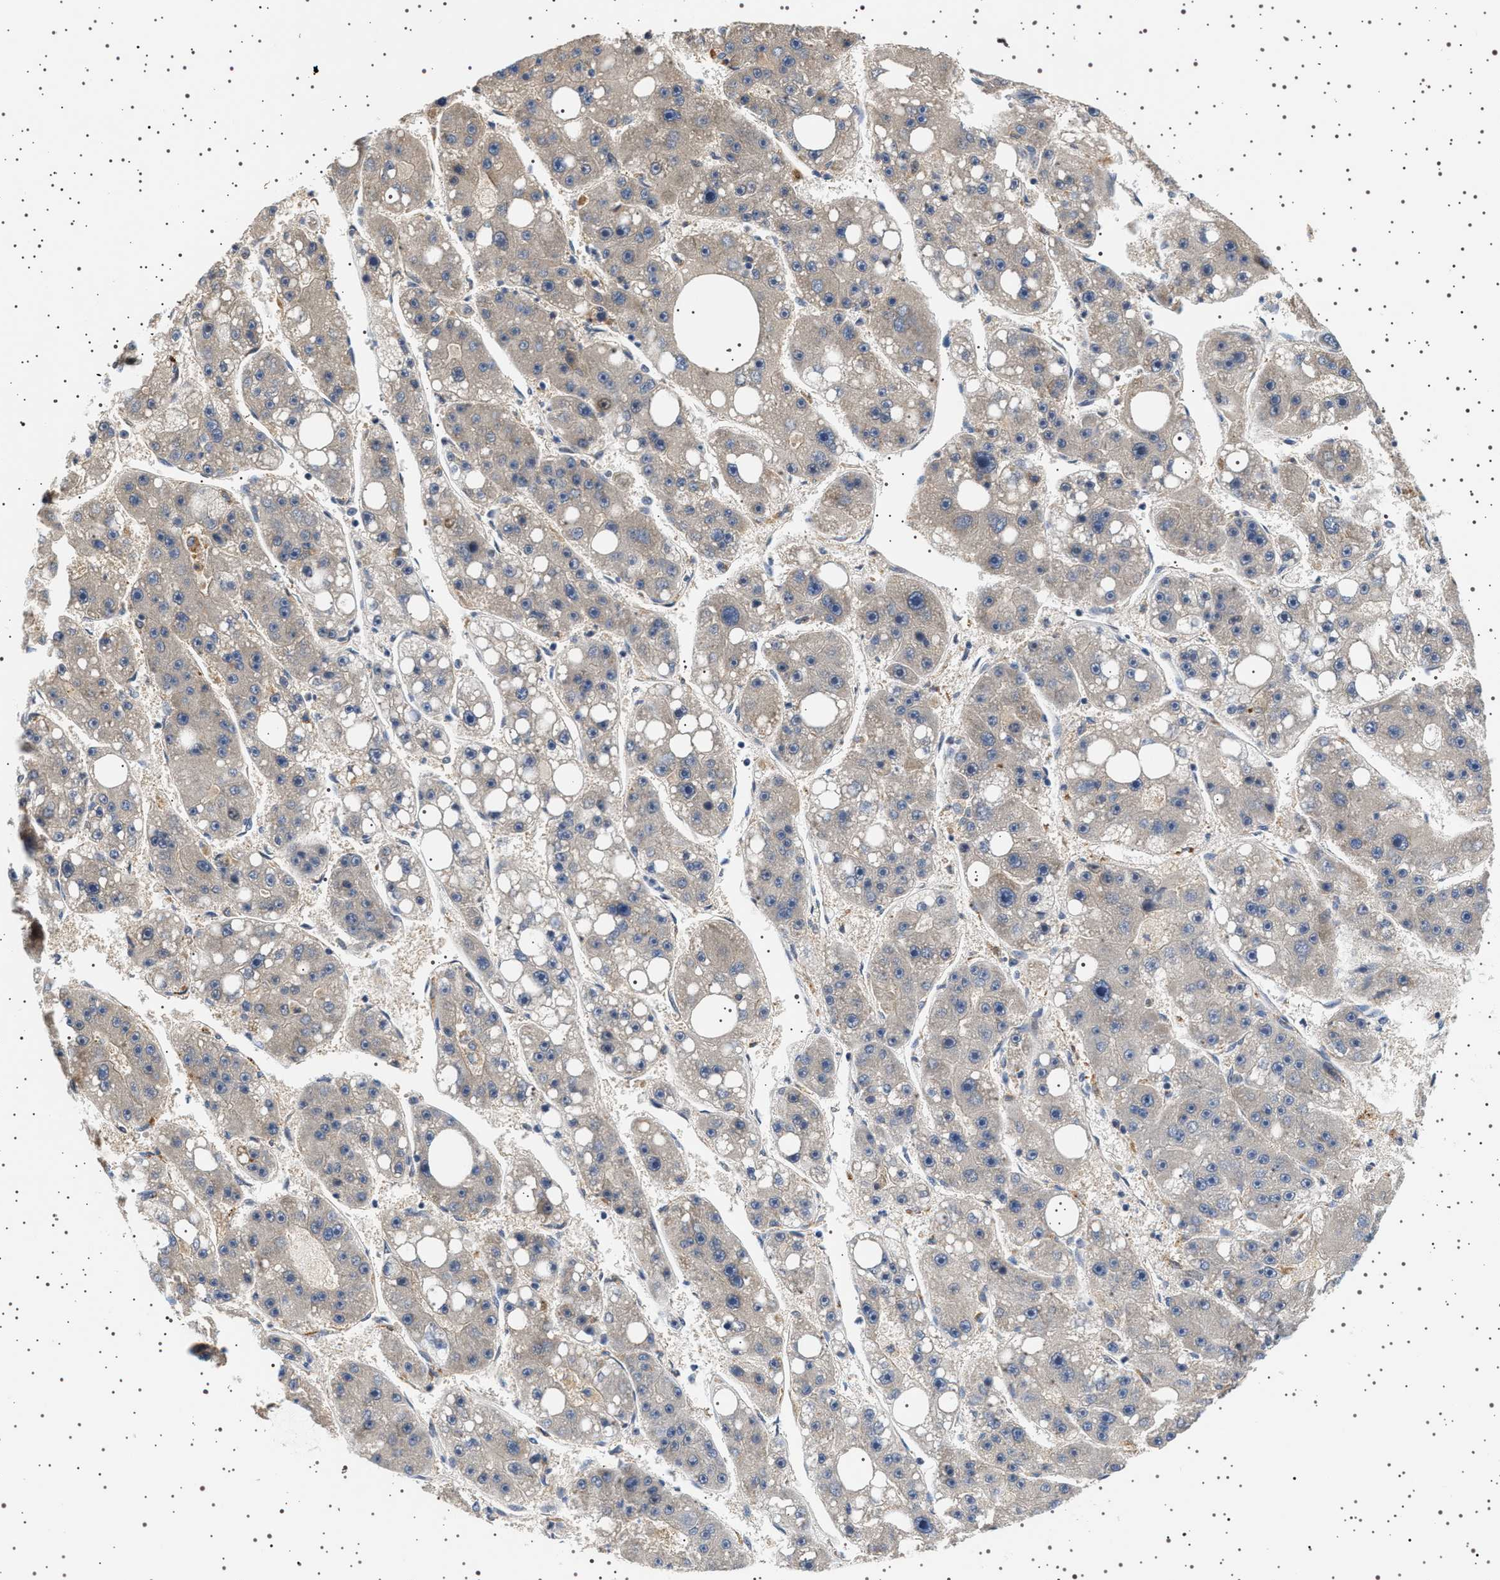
{"staining": {"intensity": "weak", "quantity": "<25%", "location": "cytoplasmic/membranous"}, "tissue": "liver cancer", "cell_type": "Tumor cells", "image_type": "cancer", "snomed": [{"axis": "morphology", "description": "Carcinoma, Hepatocellular, NOS"}, {"axis": "topography", "description": "Liver"}], "caption": "IHC photomicrograph of human liver cancer stained for a protein (brown), which exhibits no expression in tumor cells.", "gene": "BAG3", "patient": {"sex": "female", "age": 61}}